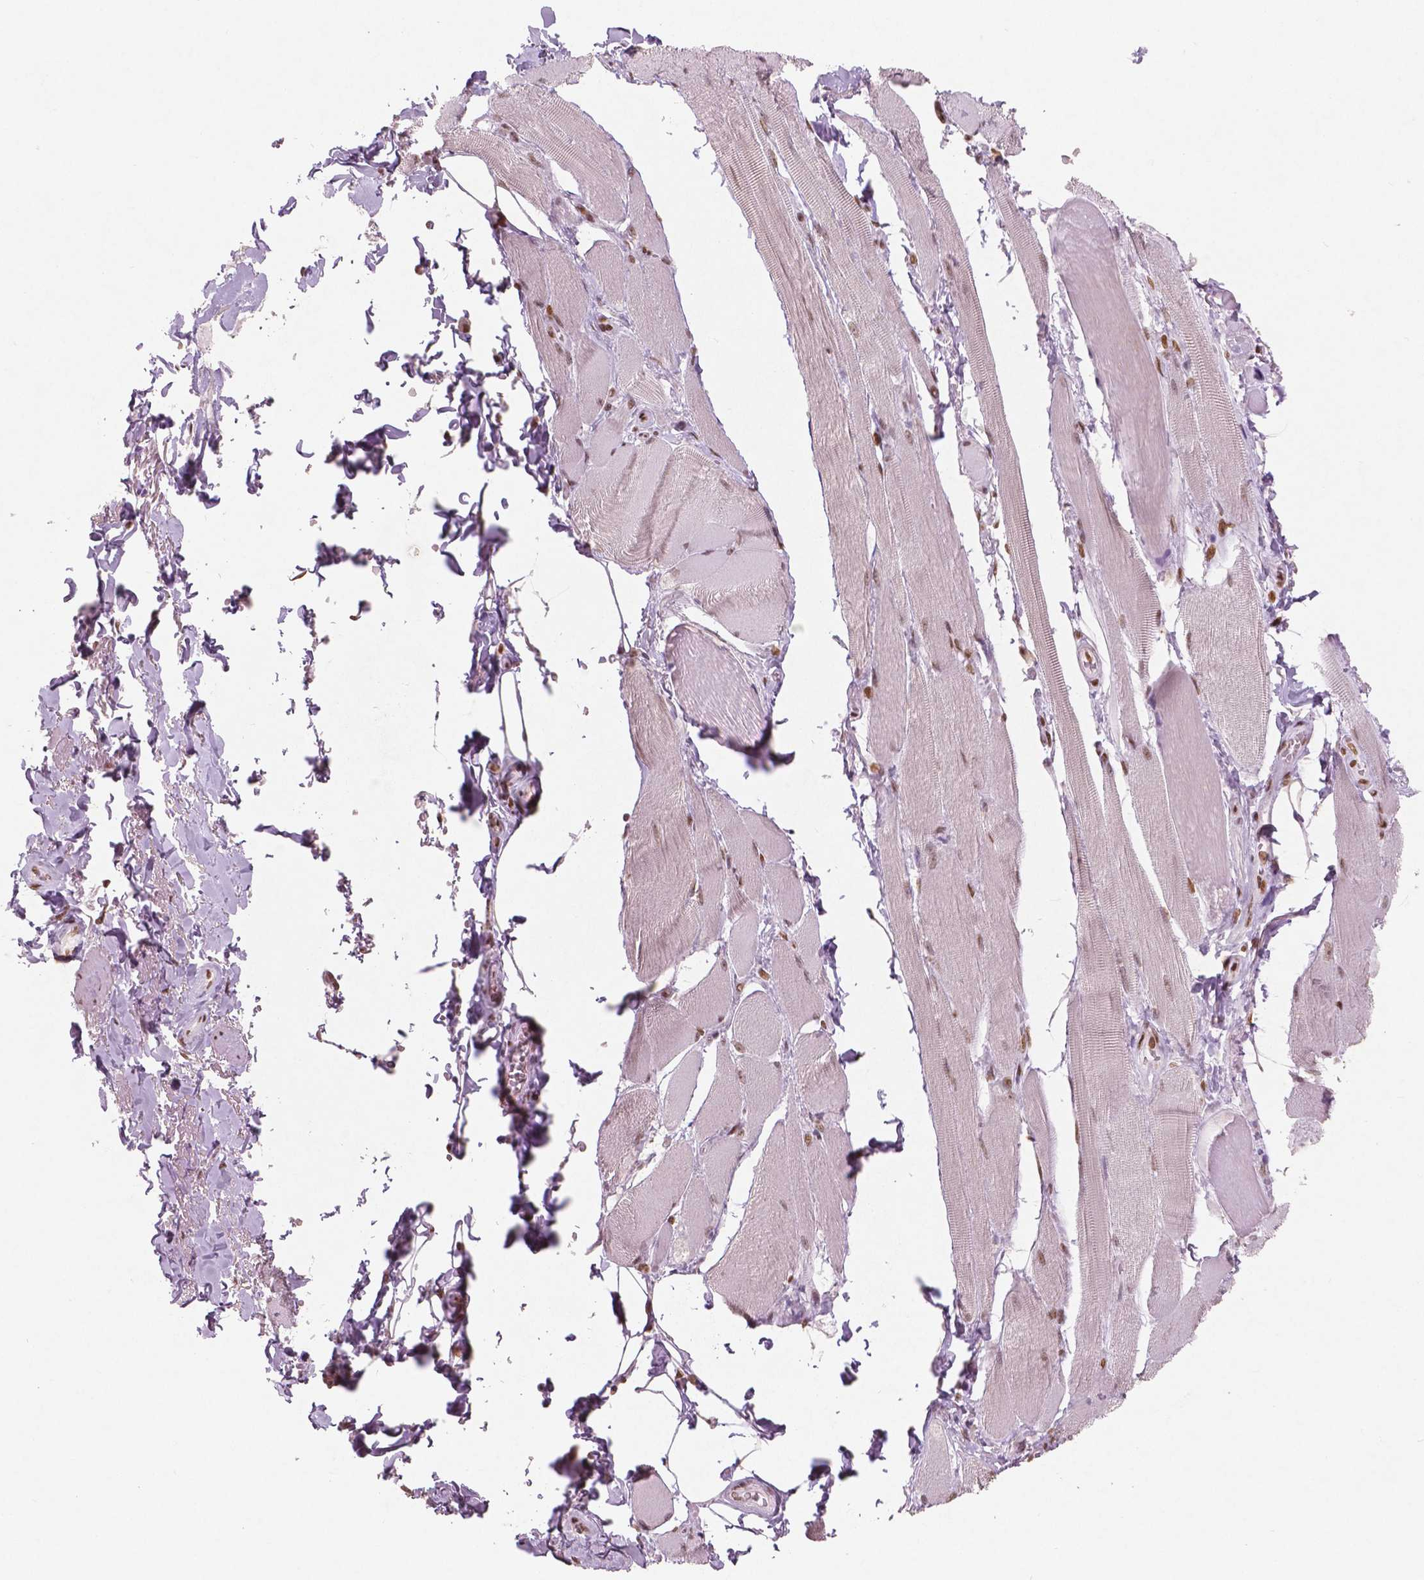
{"staining": {"intensity": "moderate", "quantity": ">75%", "location": "nuclear"}, "tissue": "skeletal muscle", "cell_type": "Myocytes", "image_type": "normal", "snomed": [{"axis": "morphology", "description": "Normal tissue, NOS"}, {"axis": "topography", "description": "Skeletal muscle"}, {"axis": "topography", "description": "Anal"}, {"axis": "topography", "description": "Peripheral nerve tissue"}], "caption": "This histopathology image shows benign skeletal muscle stained with IHC to label a protein in brown. The nuclear of myocytes show moderate positivity for the protein. Nuclei are counter-stained blue.", "gene": "BRD4", "patient": {"sex": "male", "age": 53}}